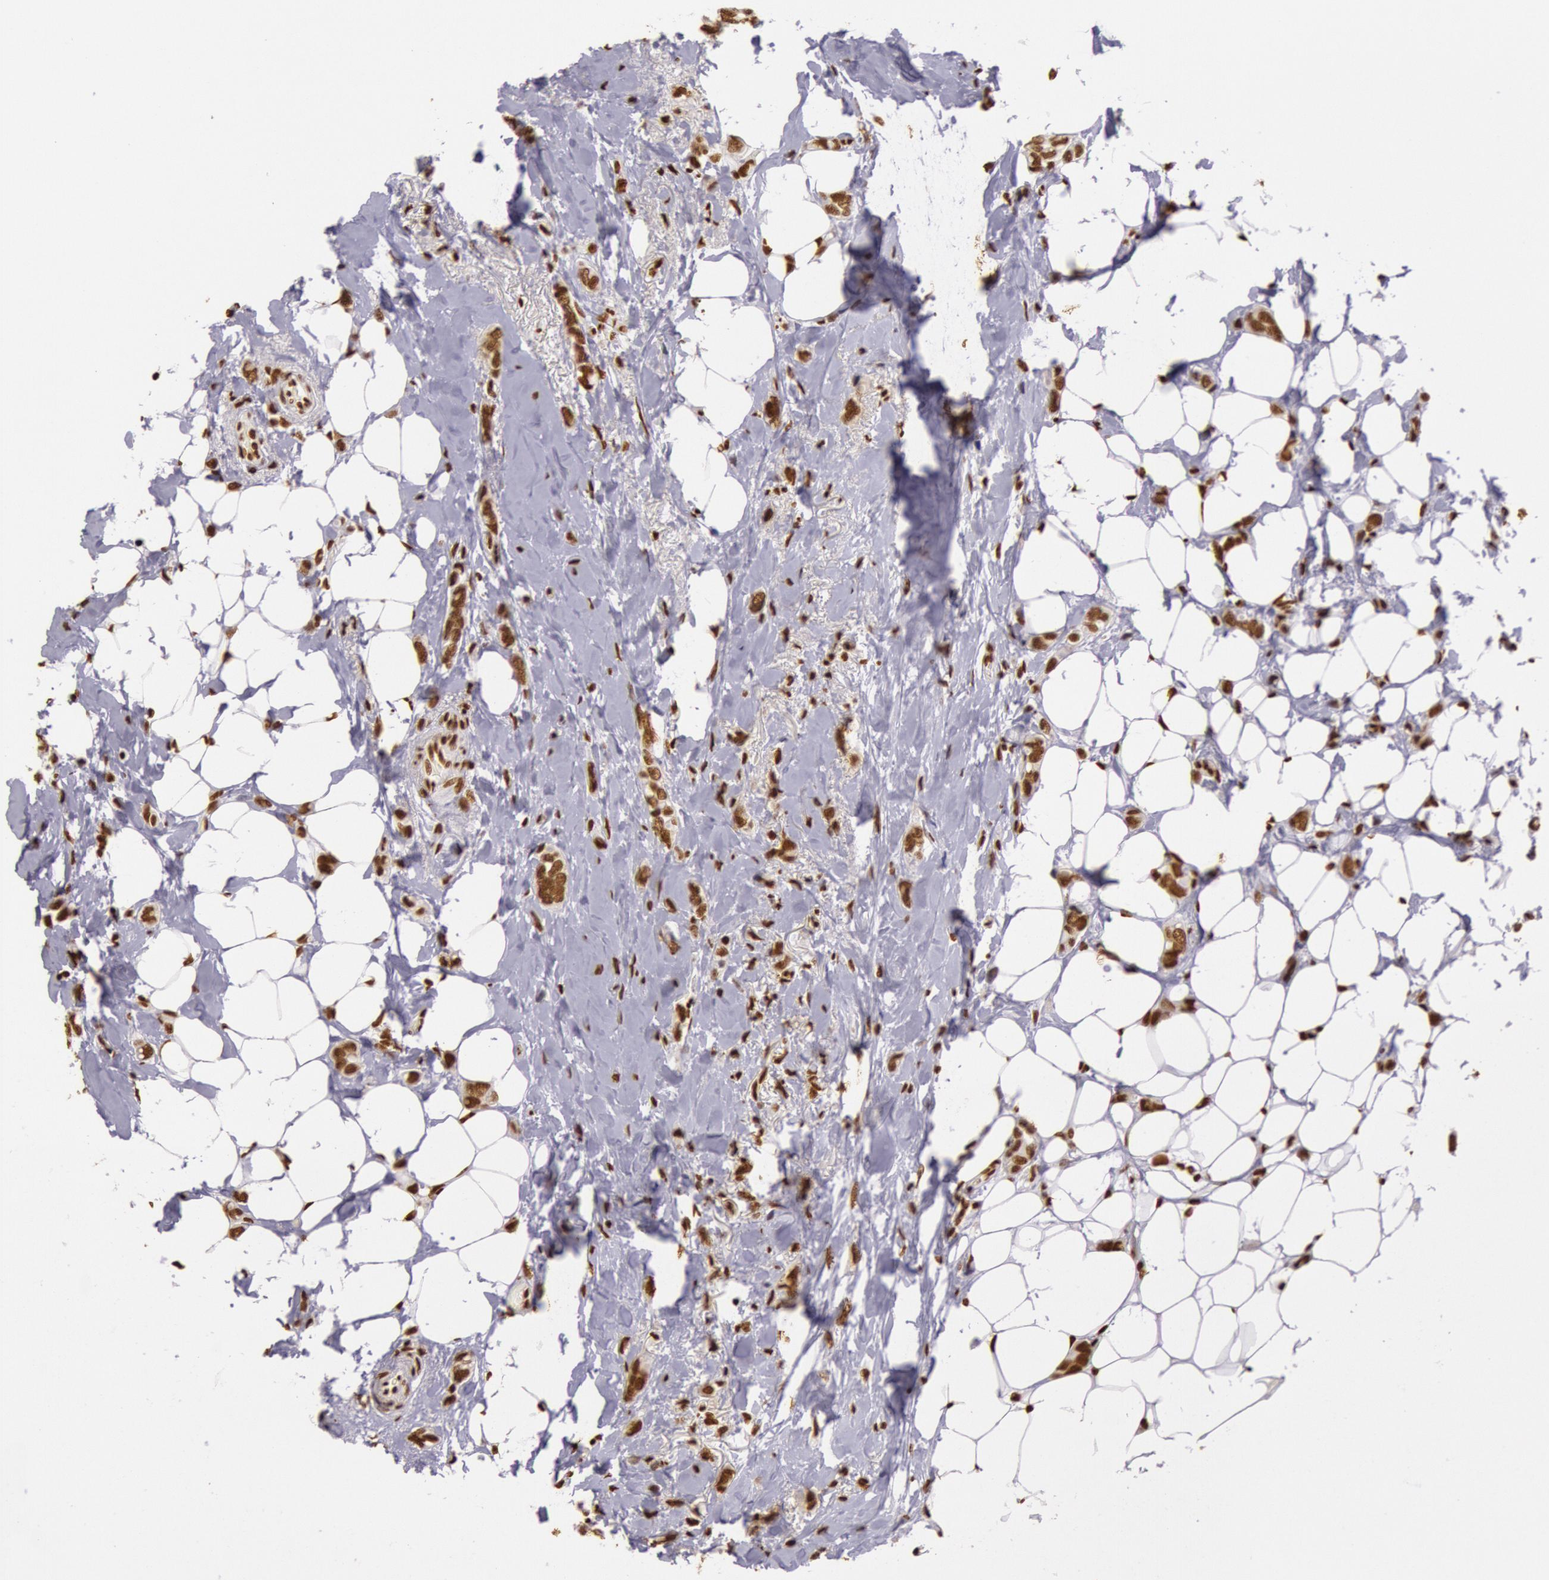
{"staining": {"intensity": "strong", "quantity": ">75%", "location": "nuclear"}, "tissue": "breast cancer", "cell_type": "Tumor cells", "image_type": "cancer", "snomed": [{"axis": "morphology", "description": "Duct carcinoma"}, {"axis": "topography", "description": "Breast"}], "caption": "The immunohistochemical stain labels strong nuclear staining in tumor cells of breast cancer tissue.", "gene": "HNRNPH2", "patient": {"sex": "female", "age": 72}}